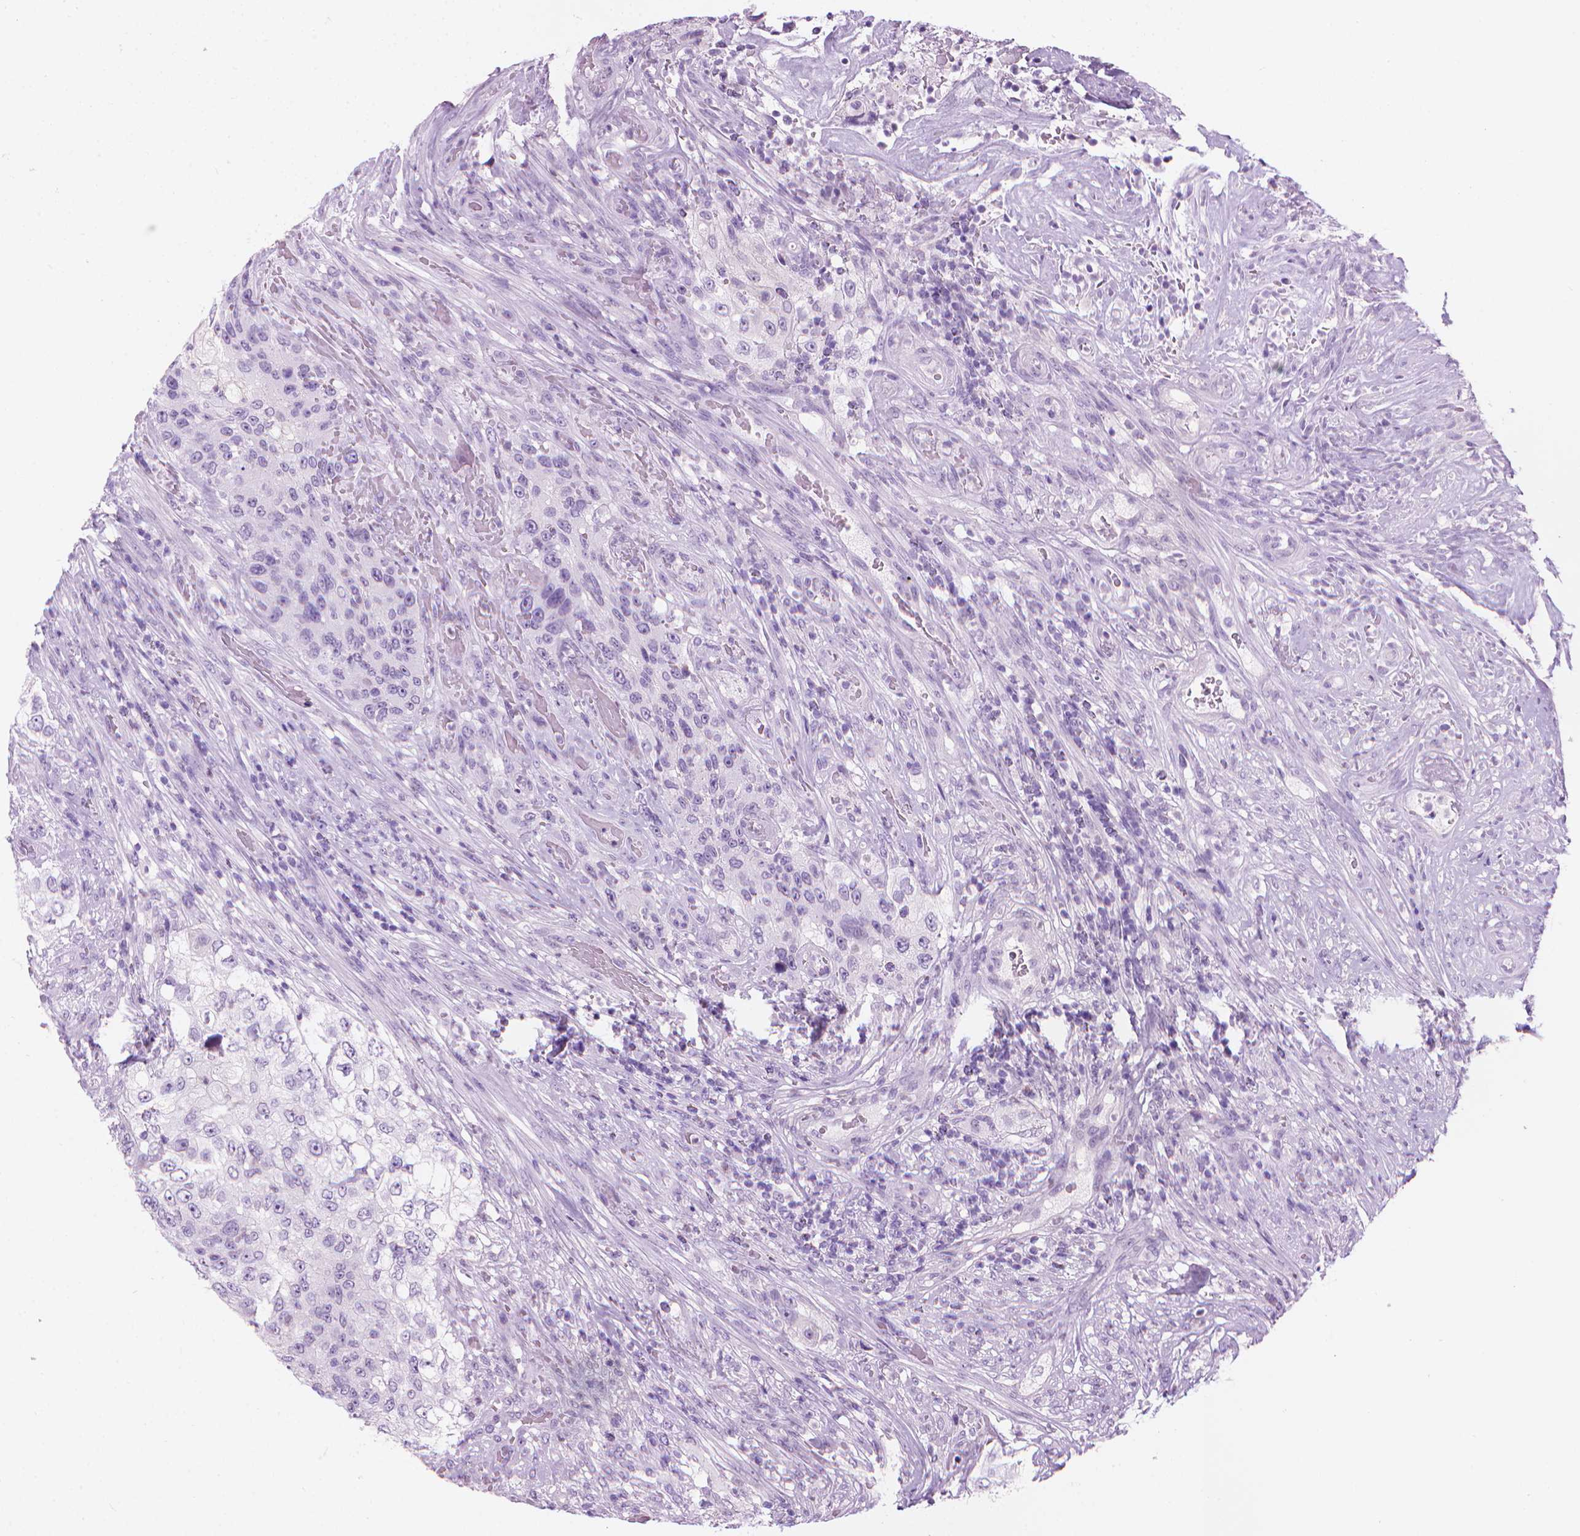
{"staining": {"intensity": "negative", "quantity": "none", "location": "none"}, "tissue": "urothelial cancer", "cell_type": "Tumor cells", "image_type": "cancer", "snomed": [{"axis": "morphology", "description": "Urothelial carcinoma, High grade"}, {"axis": "topography", "description": "Urinary bladder"}], "caption": "This is an immunohistochemistry (IHC) micrograph of high-grade urothelial carcinoma. There is no positivity in tumor cells.", "gene": "TTC29", "patient": {"sex": "female", "age": 60}}